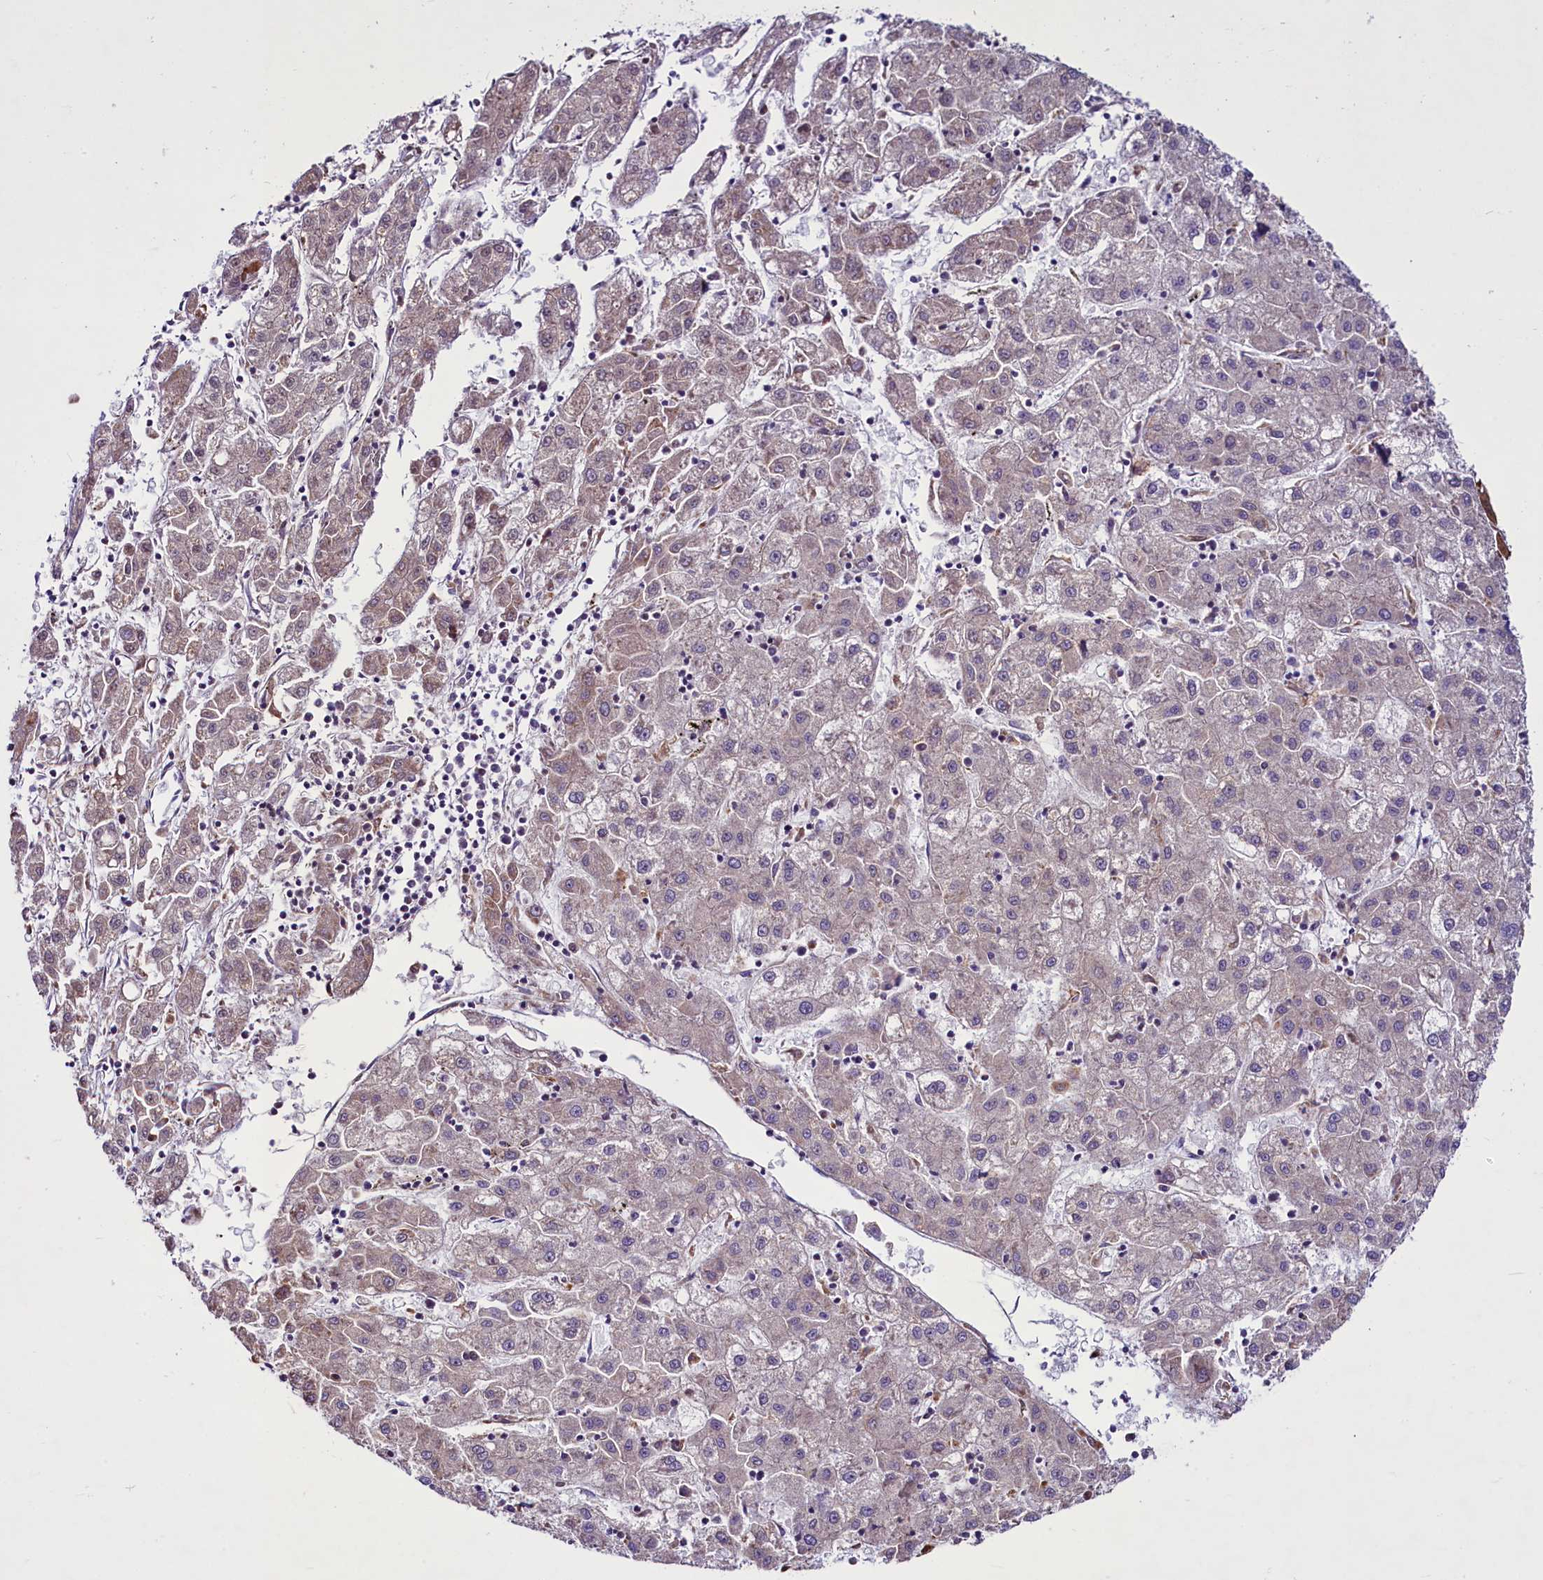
{"staining": {"intensity": "weak", "quantity": "<25%", "location": "cytoplasmic/membranous"}, "tissue": "liver cancer", "cell_type": "Tumor cells", "image_type": "cancer", "snomed": [{"axis": "morphology", "description": "Carcinoma, Hepatocellular, NOS"}, {"axis": "topography", "description": "Liver"}], "caption": "Immunohistochemistry of liver cancer (hepatocellular carcinoma) exhibits no positivity in tumor cells. Nuclei are stained in blue.", "gene": "RSBN1", "patient": {"sex": "male", "age": 72}}